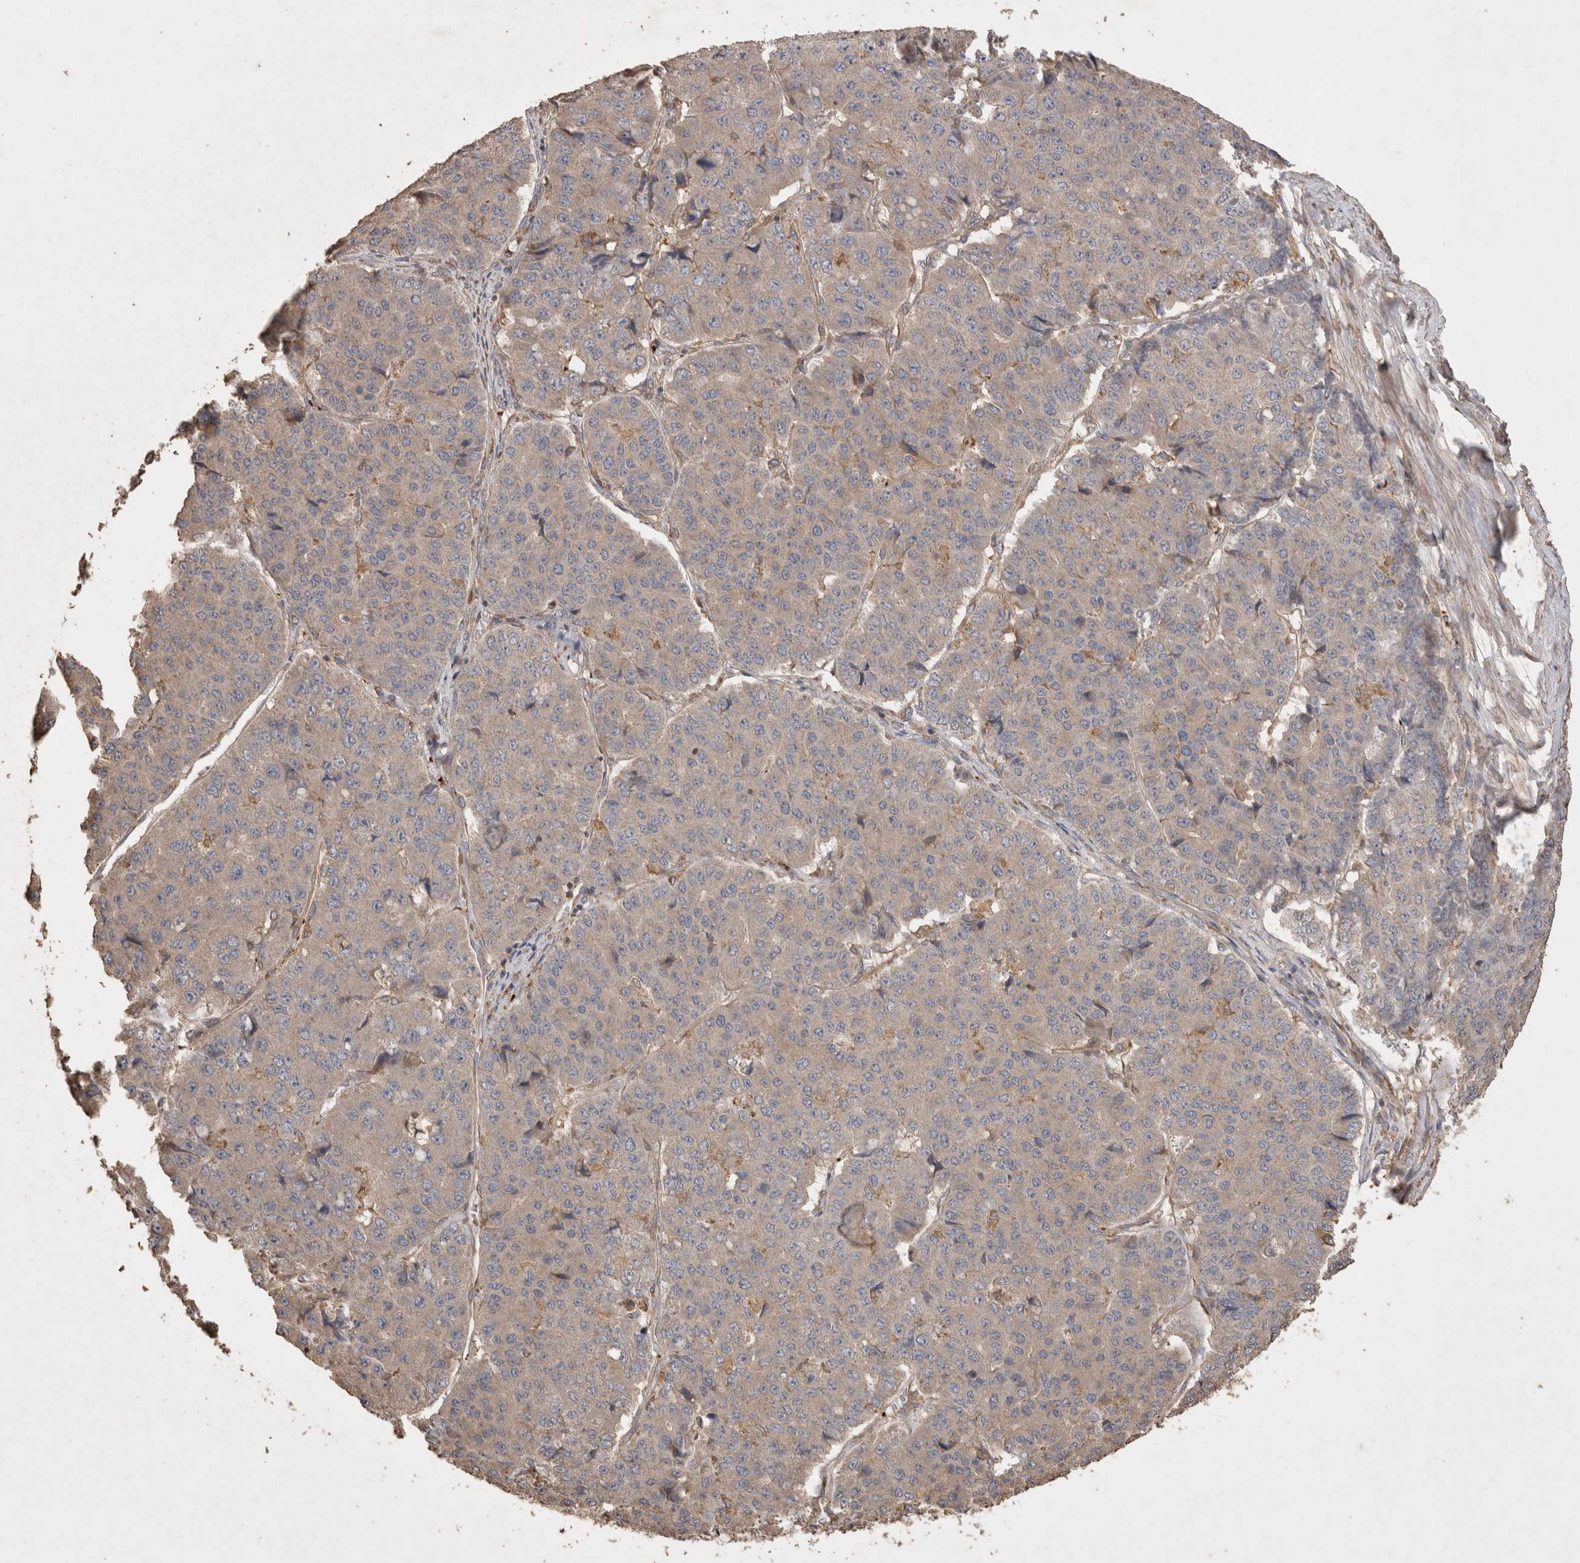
{"staining": {"intensity": "weak", "quantity": "25%-75%", "location": "cytoplasmic/membranous"}, "tissue": "pancreatic cancer", "cell_type": "Tumor cells", "image_type": "cancer", "snomed": [{"axis": "morphology", "description": "Adenocarcinoma, NOS"}, {"axis": "topography", "description": "Pancreas"}], "caption": "Immunohistochemical staining of human pancreatic cancer (adenocarcinoma) shows weak cytoplasmic/membranous protein staining in approximately 25%-75% of tumor cells.", "gene": "SNX31", "patient": {"sex": "male", "age": 50}}